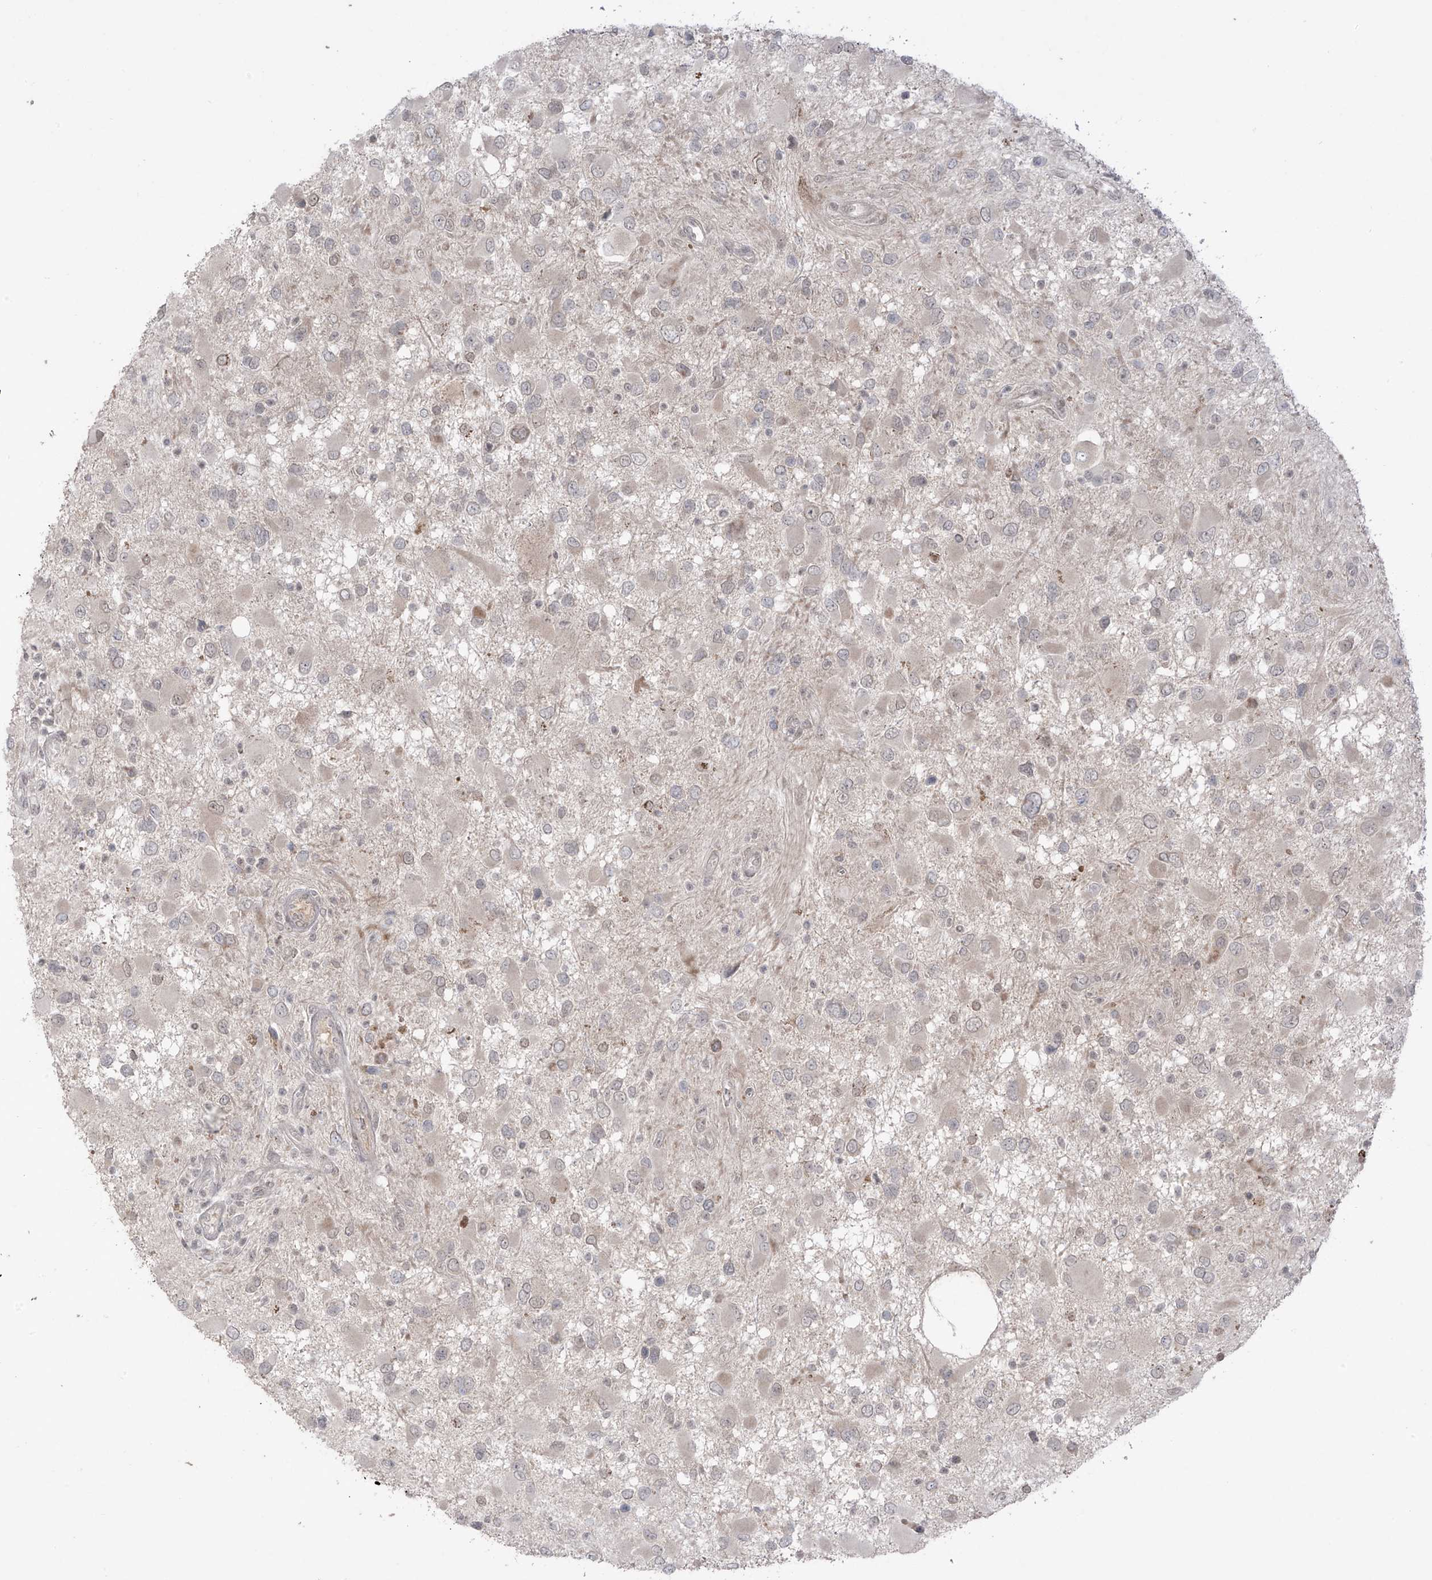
{"staining": {"intensity": "negative", "quantity": "none", "location": "none"}, "tissue": "glioma", "cell_type": "Tumor cells", "image_type": "cancer", "snomed": [{"axis": "morphology", "description": "Glioma, malignant, High grade"}, {"axis": "topography", "description": "Brain"}], "caption": "Immunohistochemistry histopathology image of neoplastic tissue: malignant glioma (high-grade) stained with DAB displays no significant protein expression in tumor cells.", "gene": "OGT", "patient": {"sex": "male", "age": 53}}